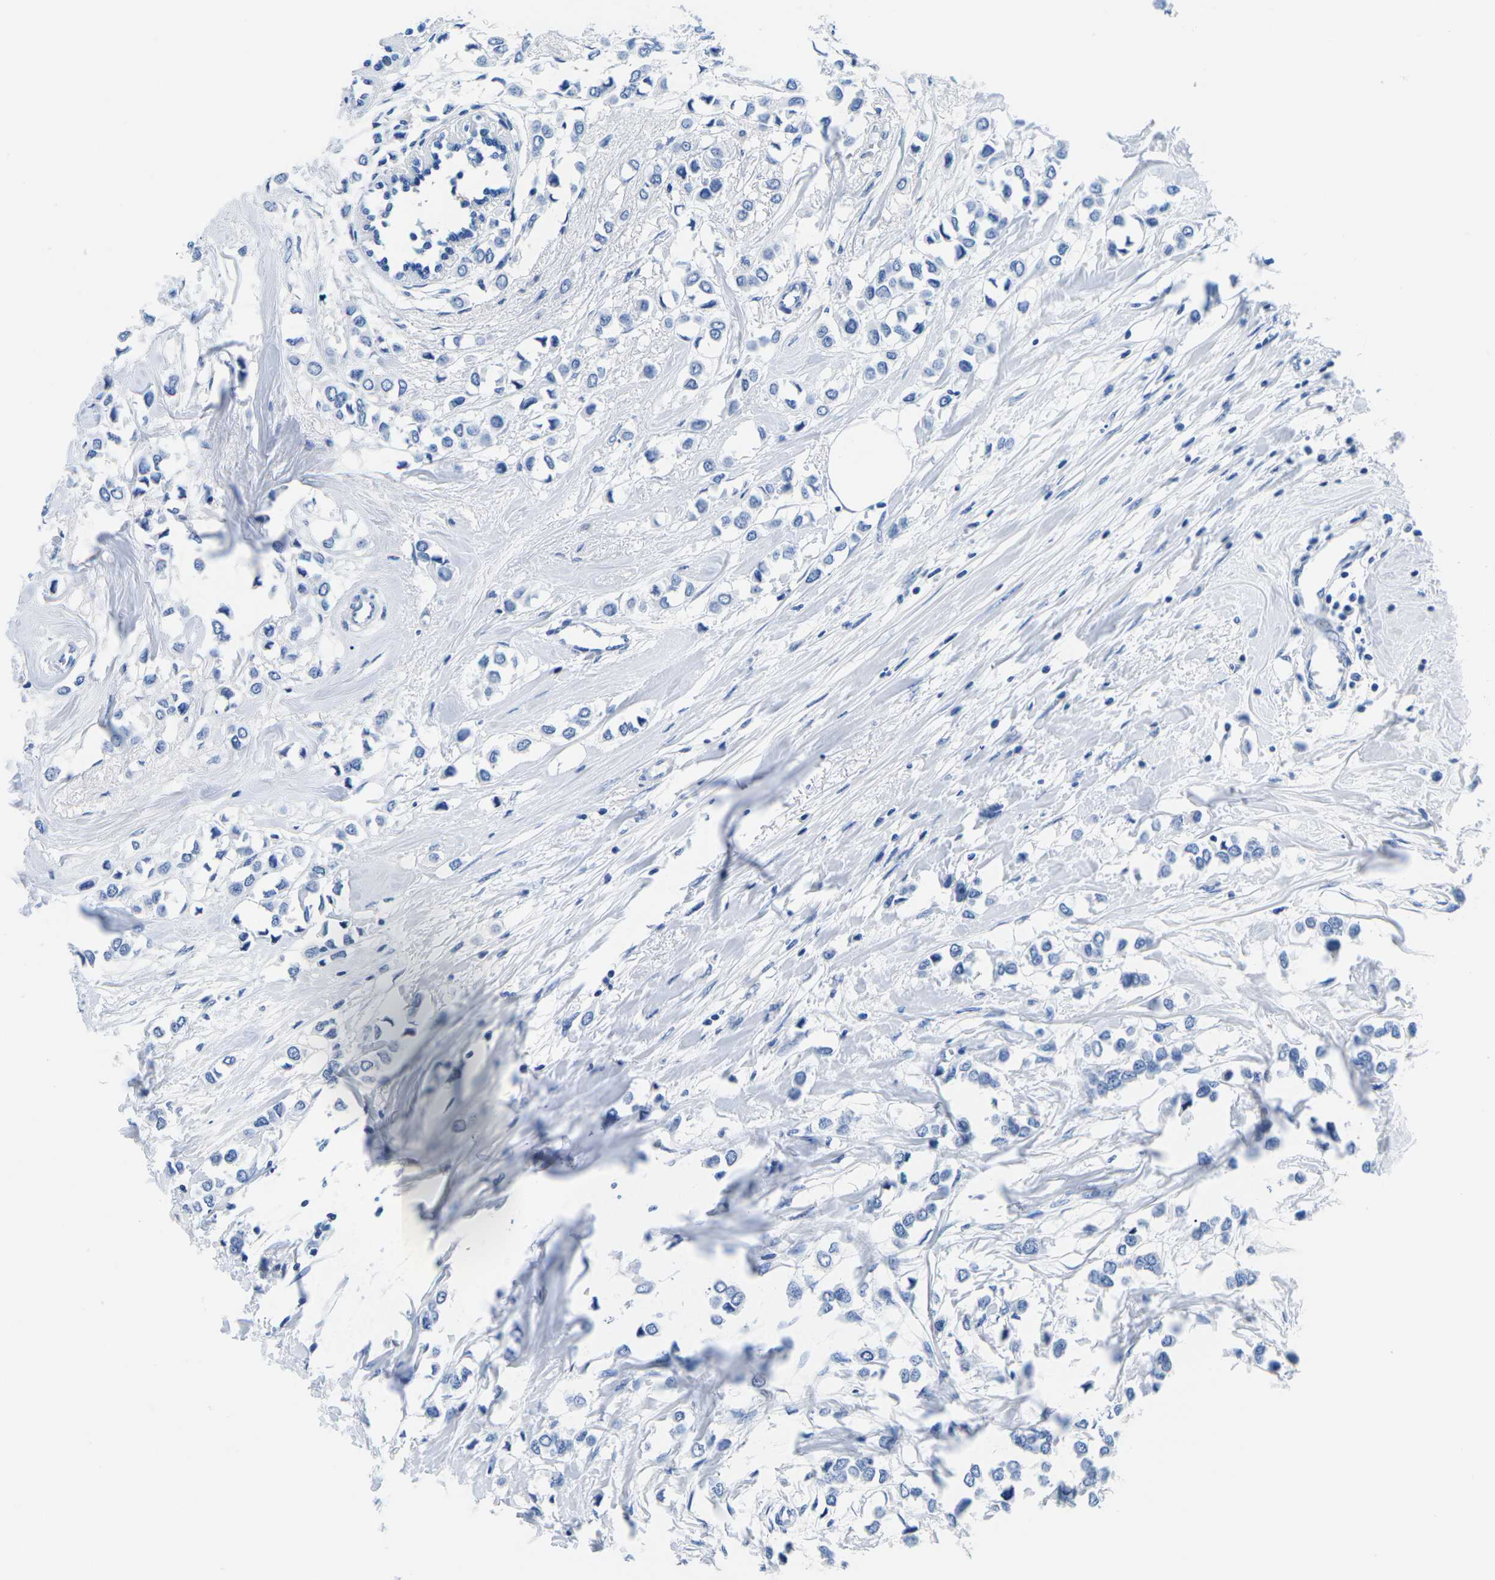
{"staining": {"intensity": "negative", "quantity": "none", "location": "none"}, "tissue": "breast cancer", "cell_type": "Tumor cells", "image_type": "cancer", "snomed": [{"axis": "morphology", "description": "Lobular carcinoma"}, {"axis": "topography", "description": "Breast"}], "caption": "This is a histopathology image of immunohistochemistry (IHC) staining of breast lobular carcinoma, which shows no staining in tumor cells.", "gene": "CYP1A2", "patient": {"sex": "female", "age": 51}}